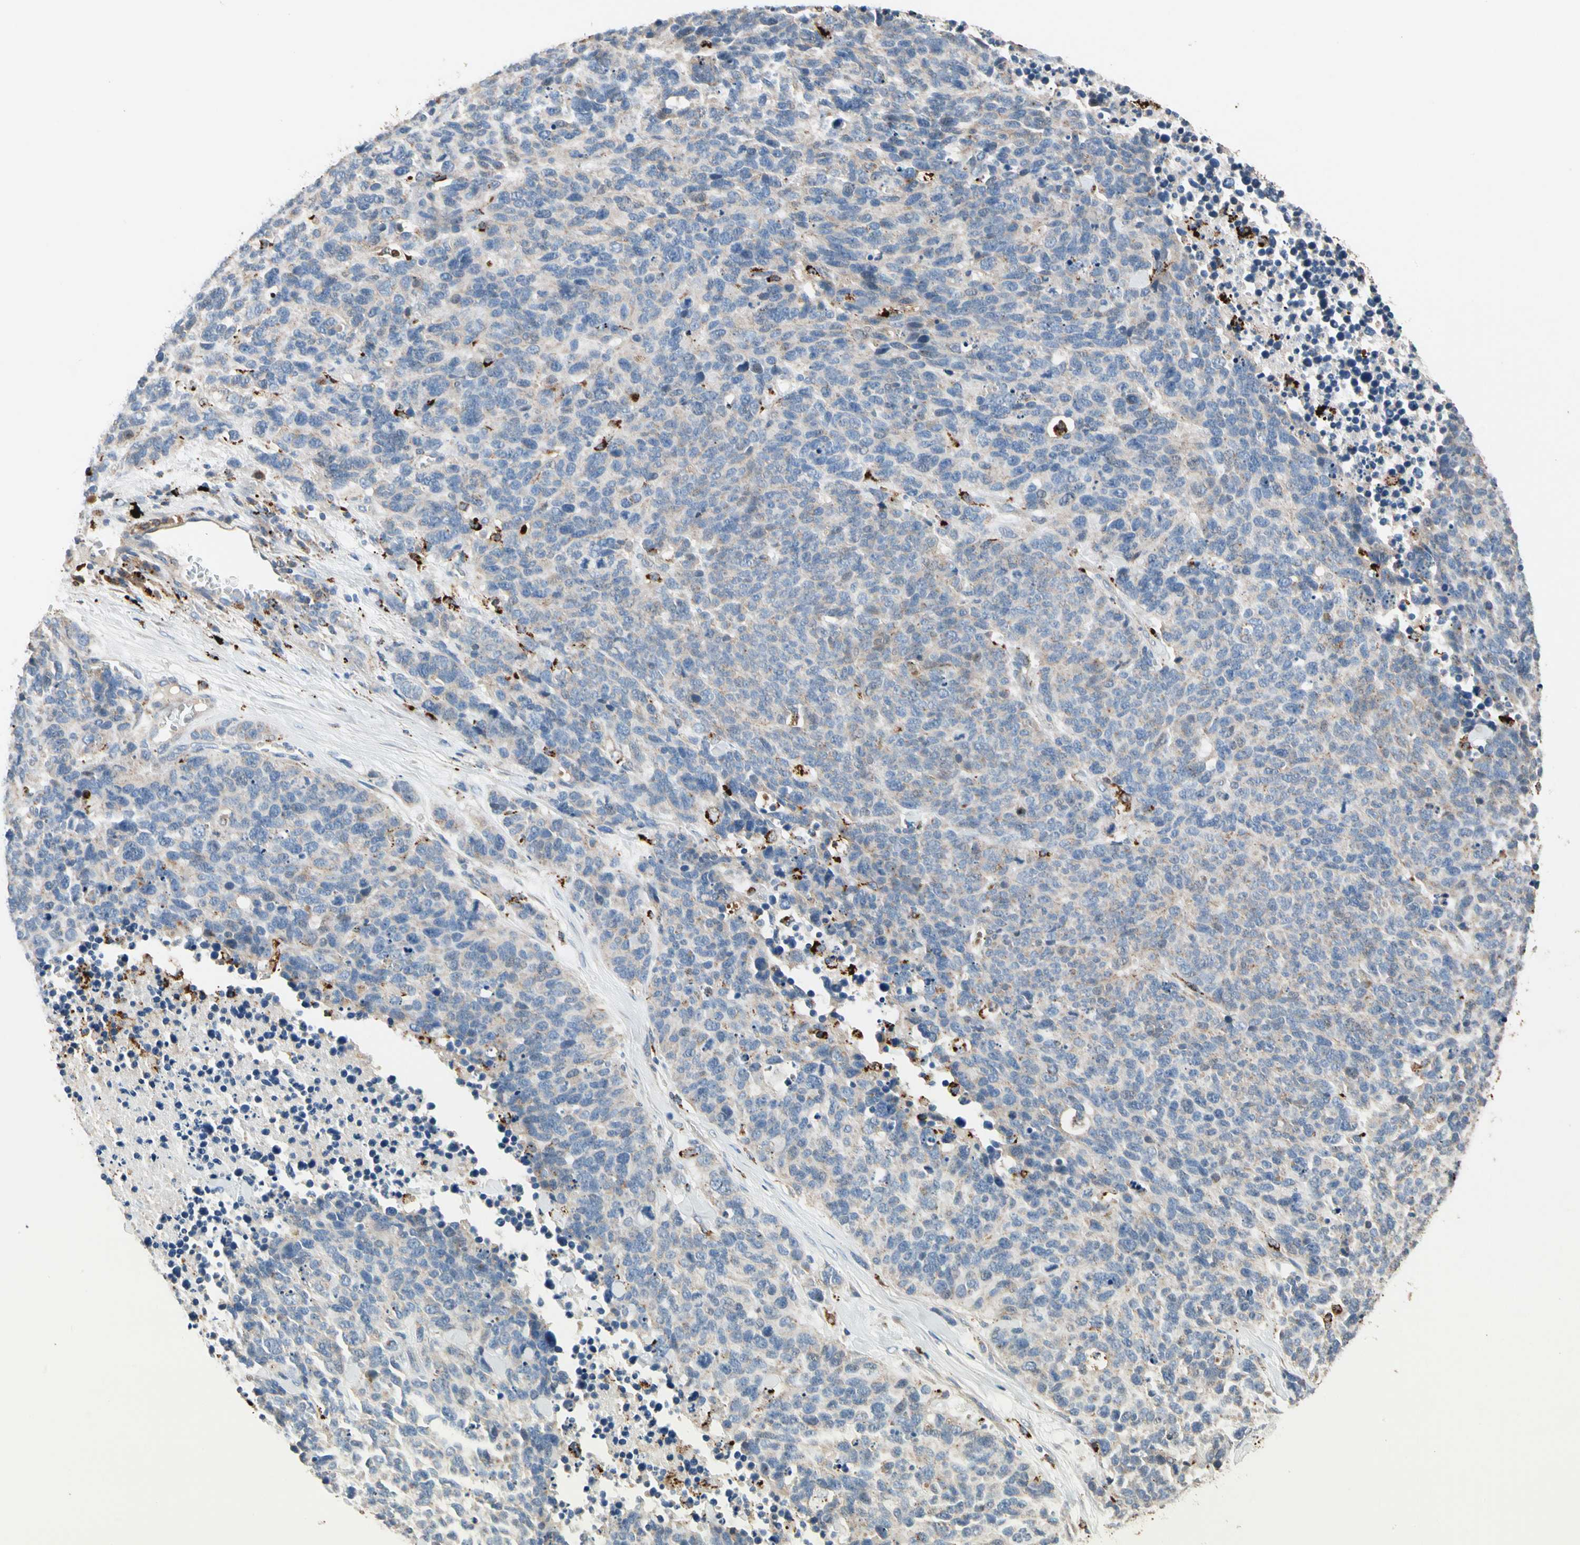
{"staining": {"intensity": "negative", "quantity": "none", "location": "none"}, "tissue": "lung cancer", "cell_type": "Tumor cells", "image_type": "cancer", "snomed": [{"axis": "morphology", "description": "Neoplasm, malignant, NOS"}, {"axis": "topography", "description": "Lung"}], "caption": "This image is of neoplasm (malignant) (lung) stained with immunohistochemistry to label a protein in brown with the nuclei are counter-stained blue. There is no expression in tumor cells.", "gene": "GM2A", "patient": {"sex": "female", "age": 58}}